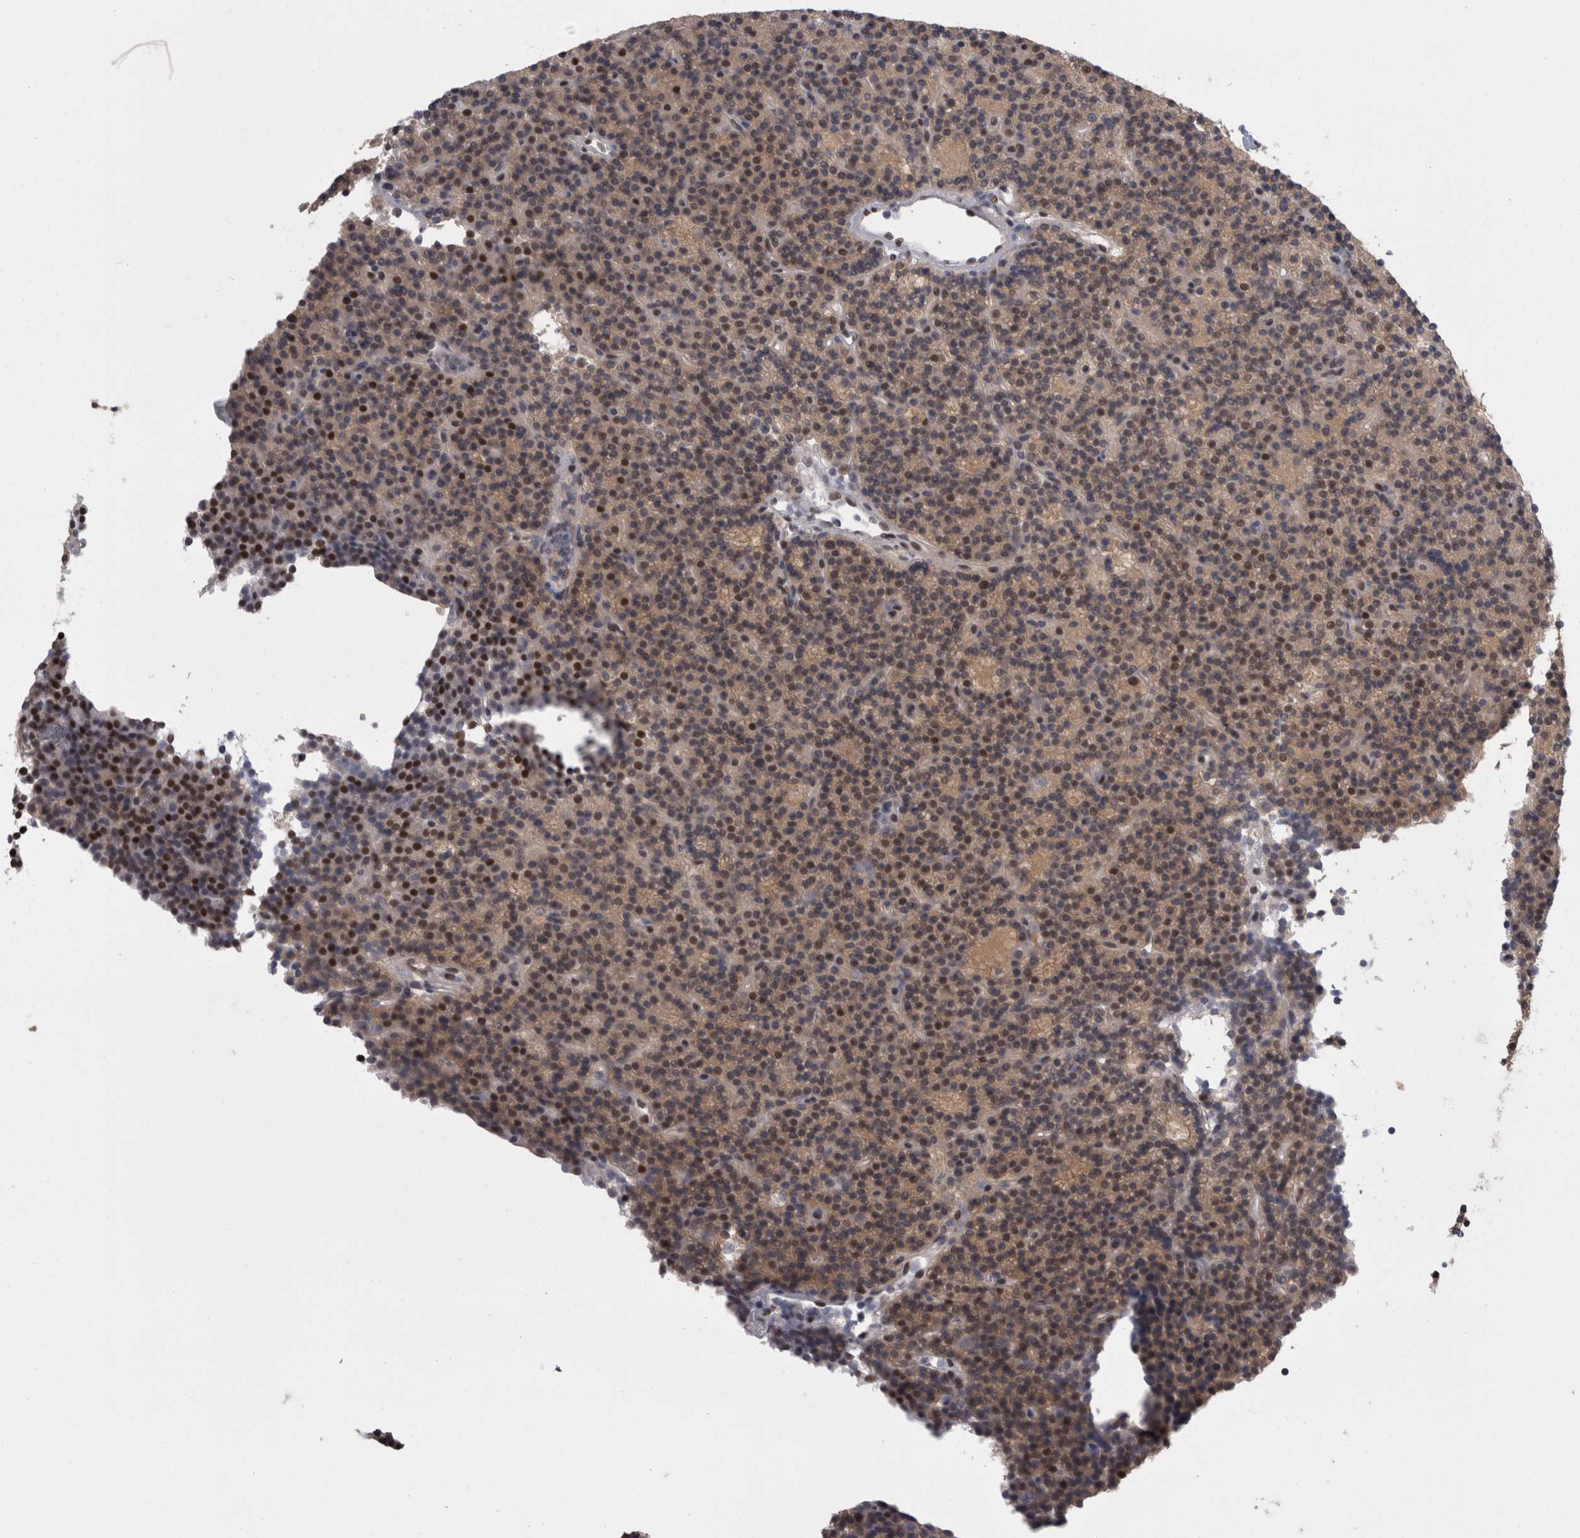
{"staining": {"intensity": "moderate", "quantity": "25%-75%", "location": "cytoplasmic/membranous,nuclear"}, "tissue": "parathyroid gland", "cell_type": "Glandular cells", "image_type": "normal", "snomed": [{"axis": "morphology", "description": "Normal tissue, NOS"}, {"axis": "topography", "description": "Parathyroid gland"}], "caption": "DAB immunohistochemical staining of unremarkable parathyroid gland reveals moderate cytoplasmic/membranous,nuclear protein expression in about 25%-75% of glandular cells.", "gene": "C1orf54", "patient": {"sex": "male", "age": 75}}